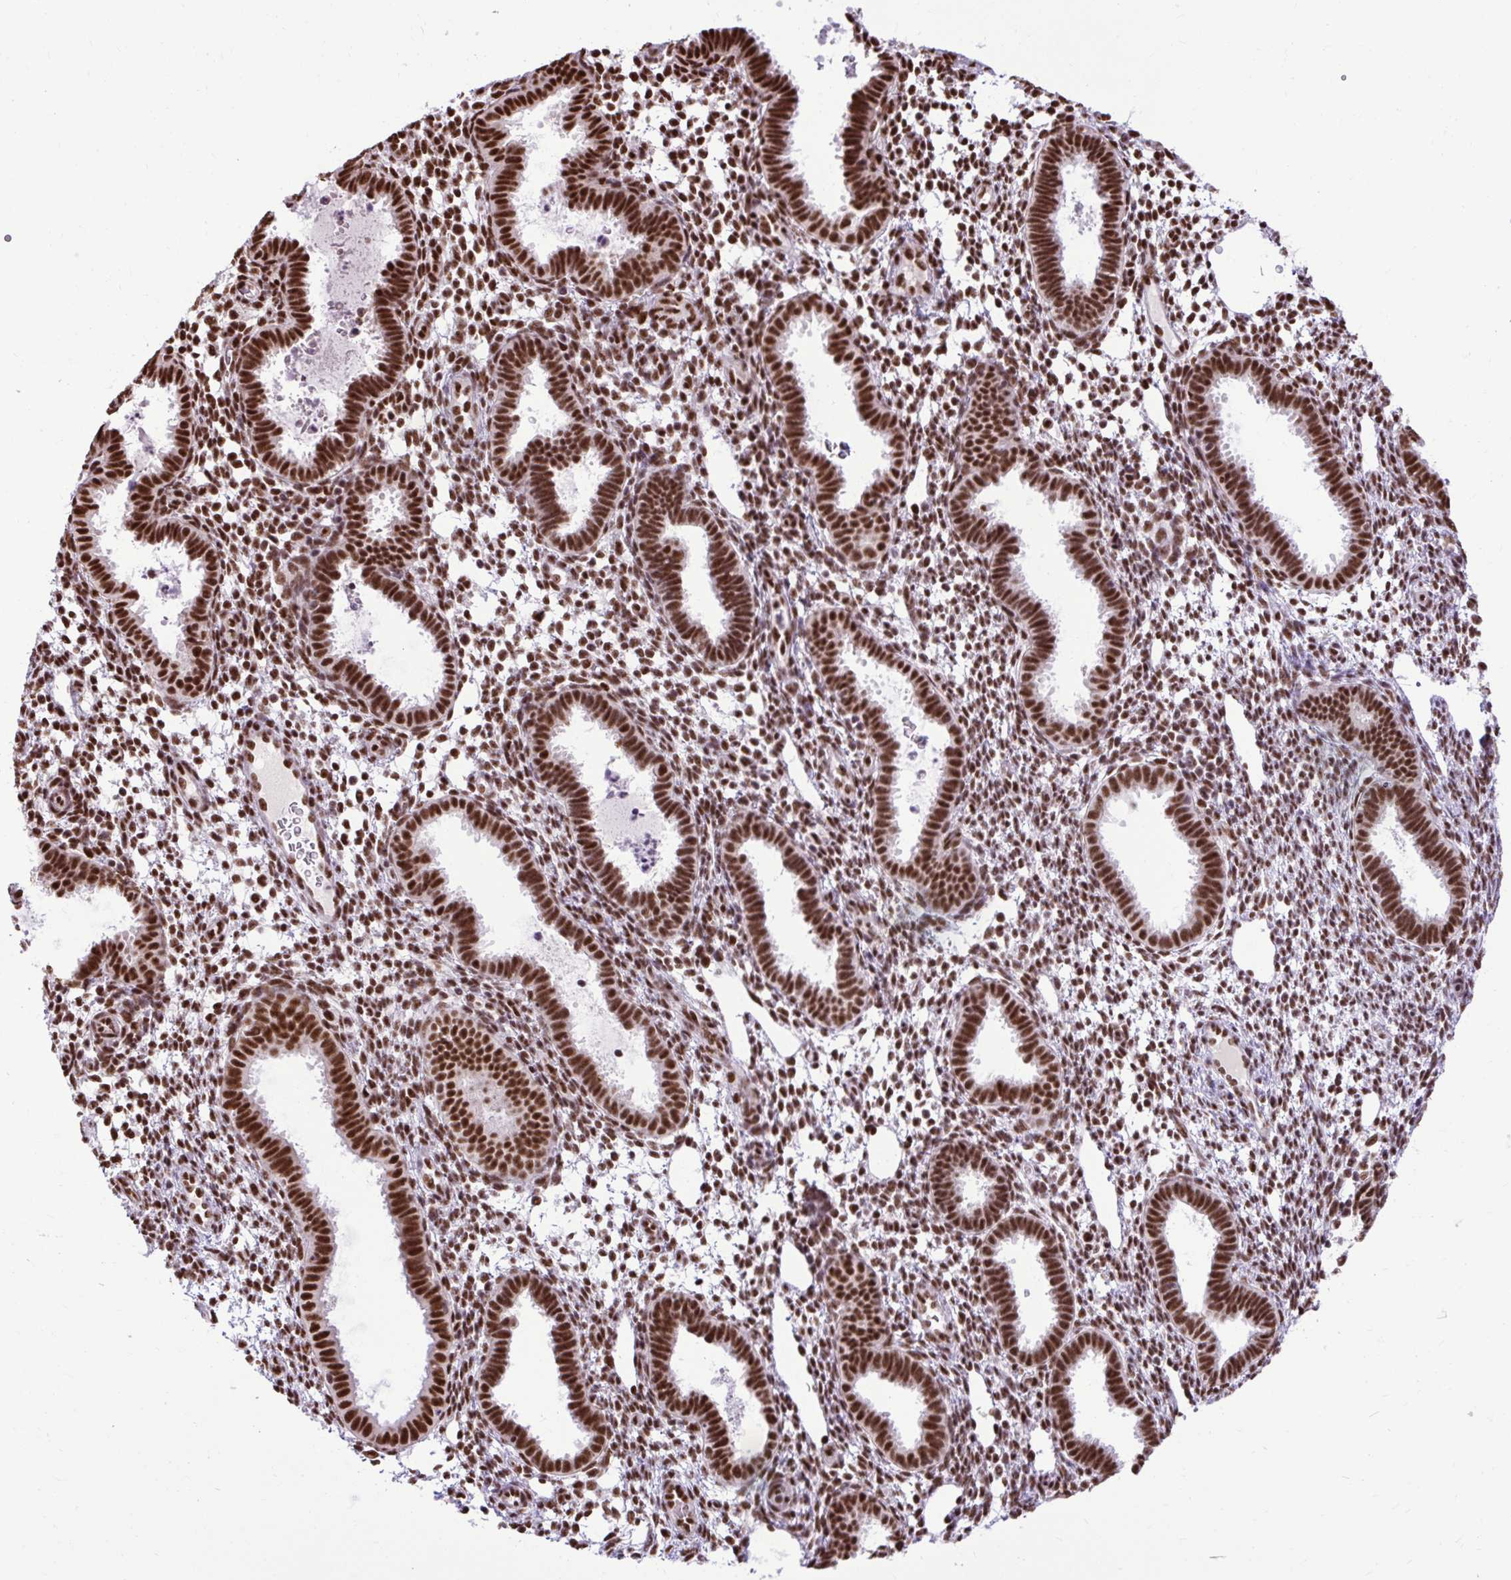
{"staining": {"intensity": "strong", "quantity": ">75%", "location": "nuclear"}, "tissue": "endometrial cancer", "cell_type": "Tumor cells", "image_type": "cancer", "snomed": [{"axis": "morphology", "description": "Adenocarcinoma, NOS"}, {"axis": "topography", "description": "Uterus"}], "caption": "Tumor cells reveal high levels of strong nuclear staining in about >75% of cells in endometrial cancer.", "gene": "PRPF19", "patient": {"sex": "female", "age": 44}}